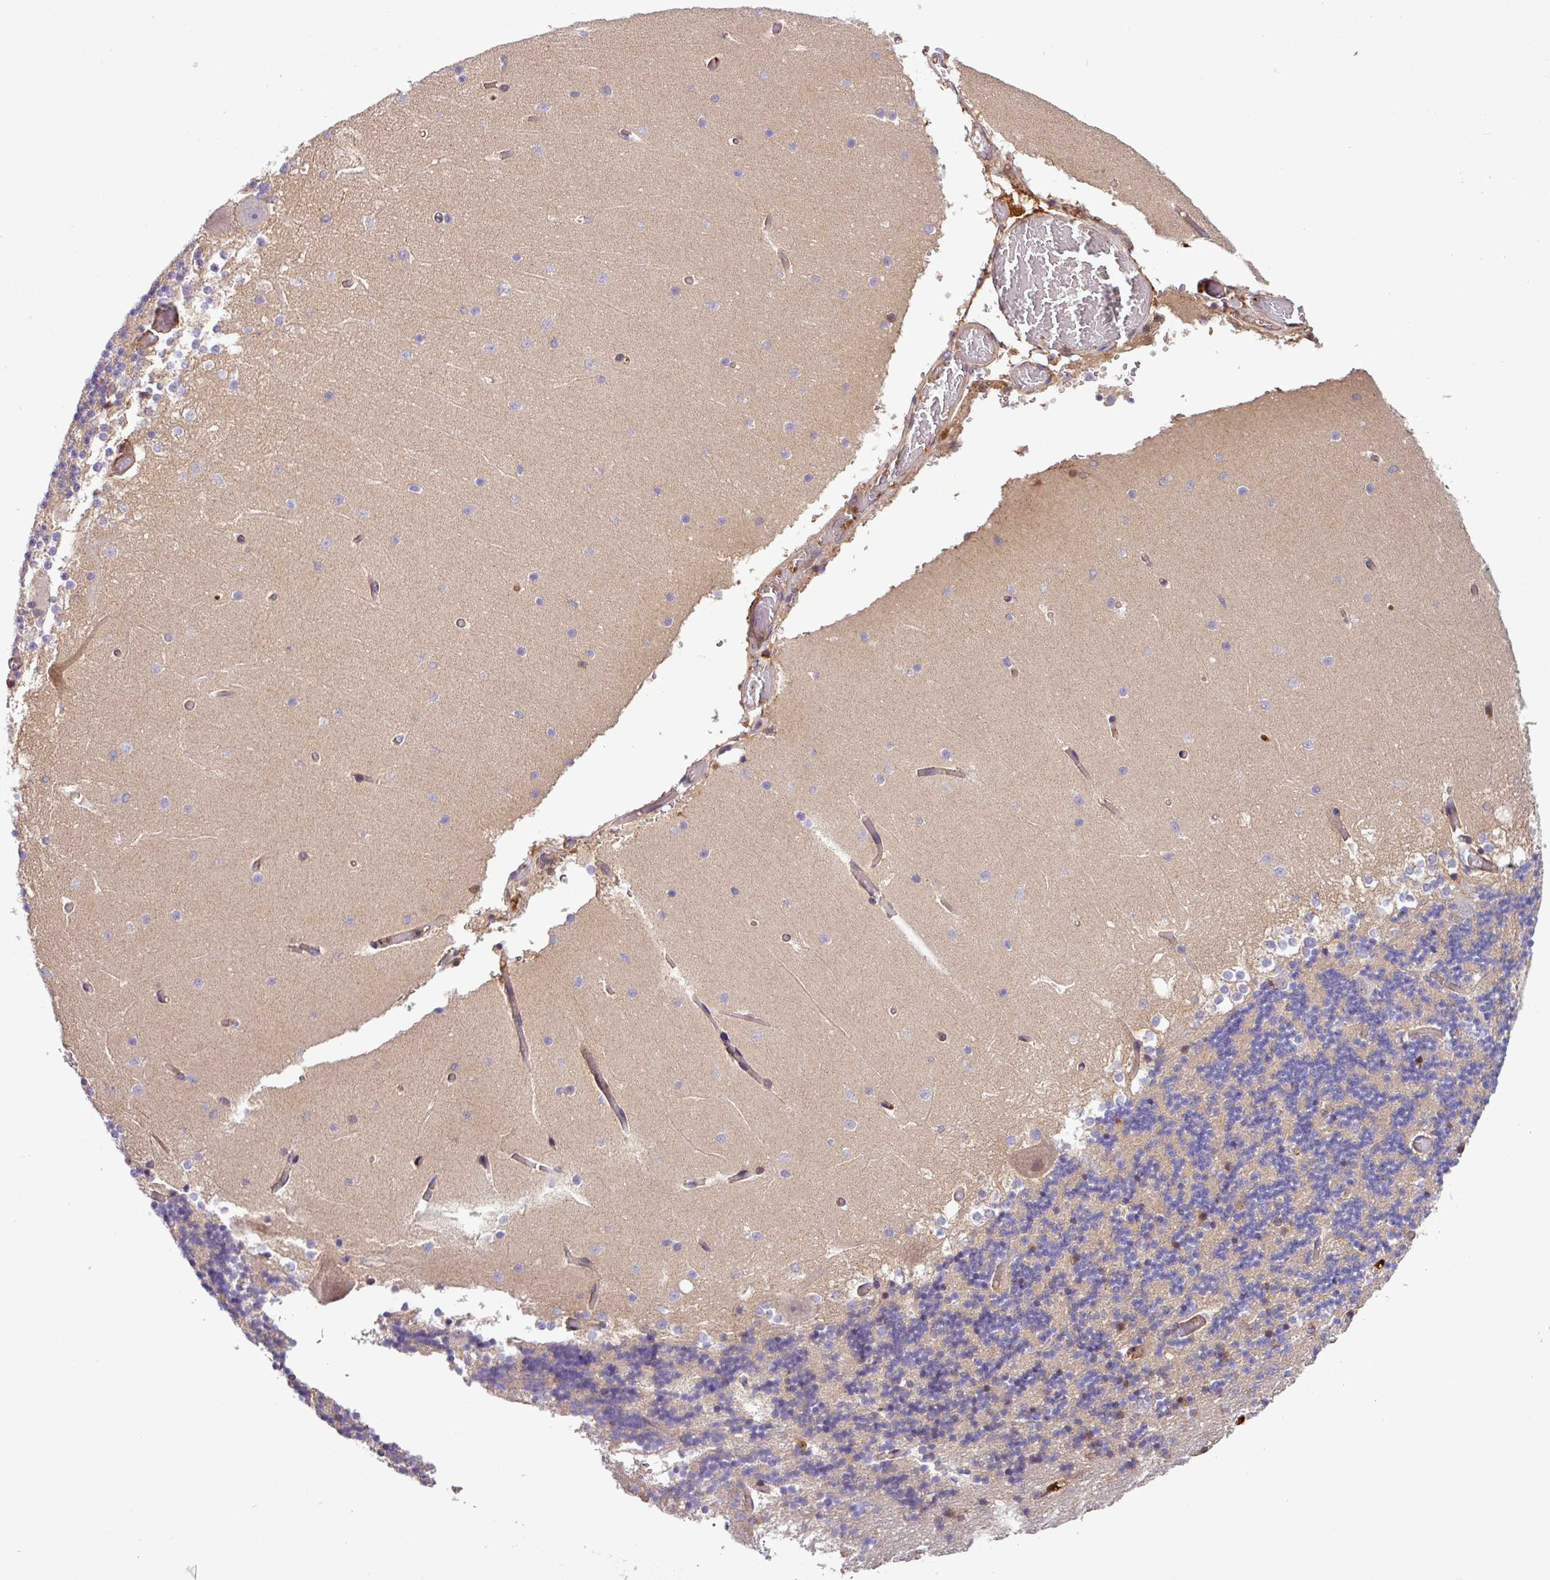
{"staining": {"intensity": "negative", "quantity": "none", "location": "none"}, "tissue": "cerebellum", "cell_type": "Cells in granular layer", "image_type": "normal", "snomed": [{"axis": "morphology", "description": "Normal tissue, NOS"}, {"axis": "topography", "description": "Cerebellum"}], "caption": "The immunohistochemistry (IHC) image has no significant expression in cells in granular layer of cerebellum.", "gene": "CWH43", "patient": {"sex": "female", "age": 28}}